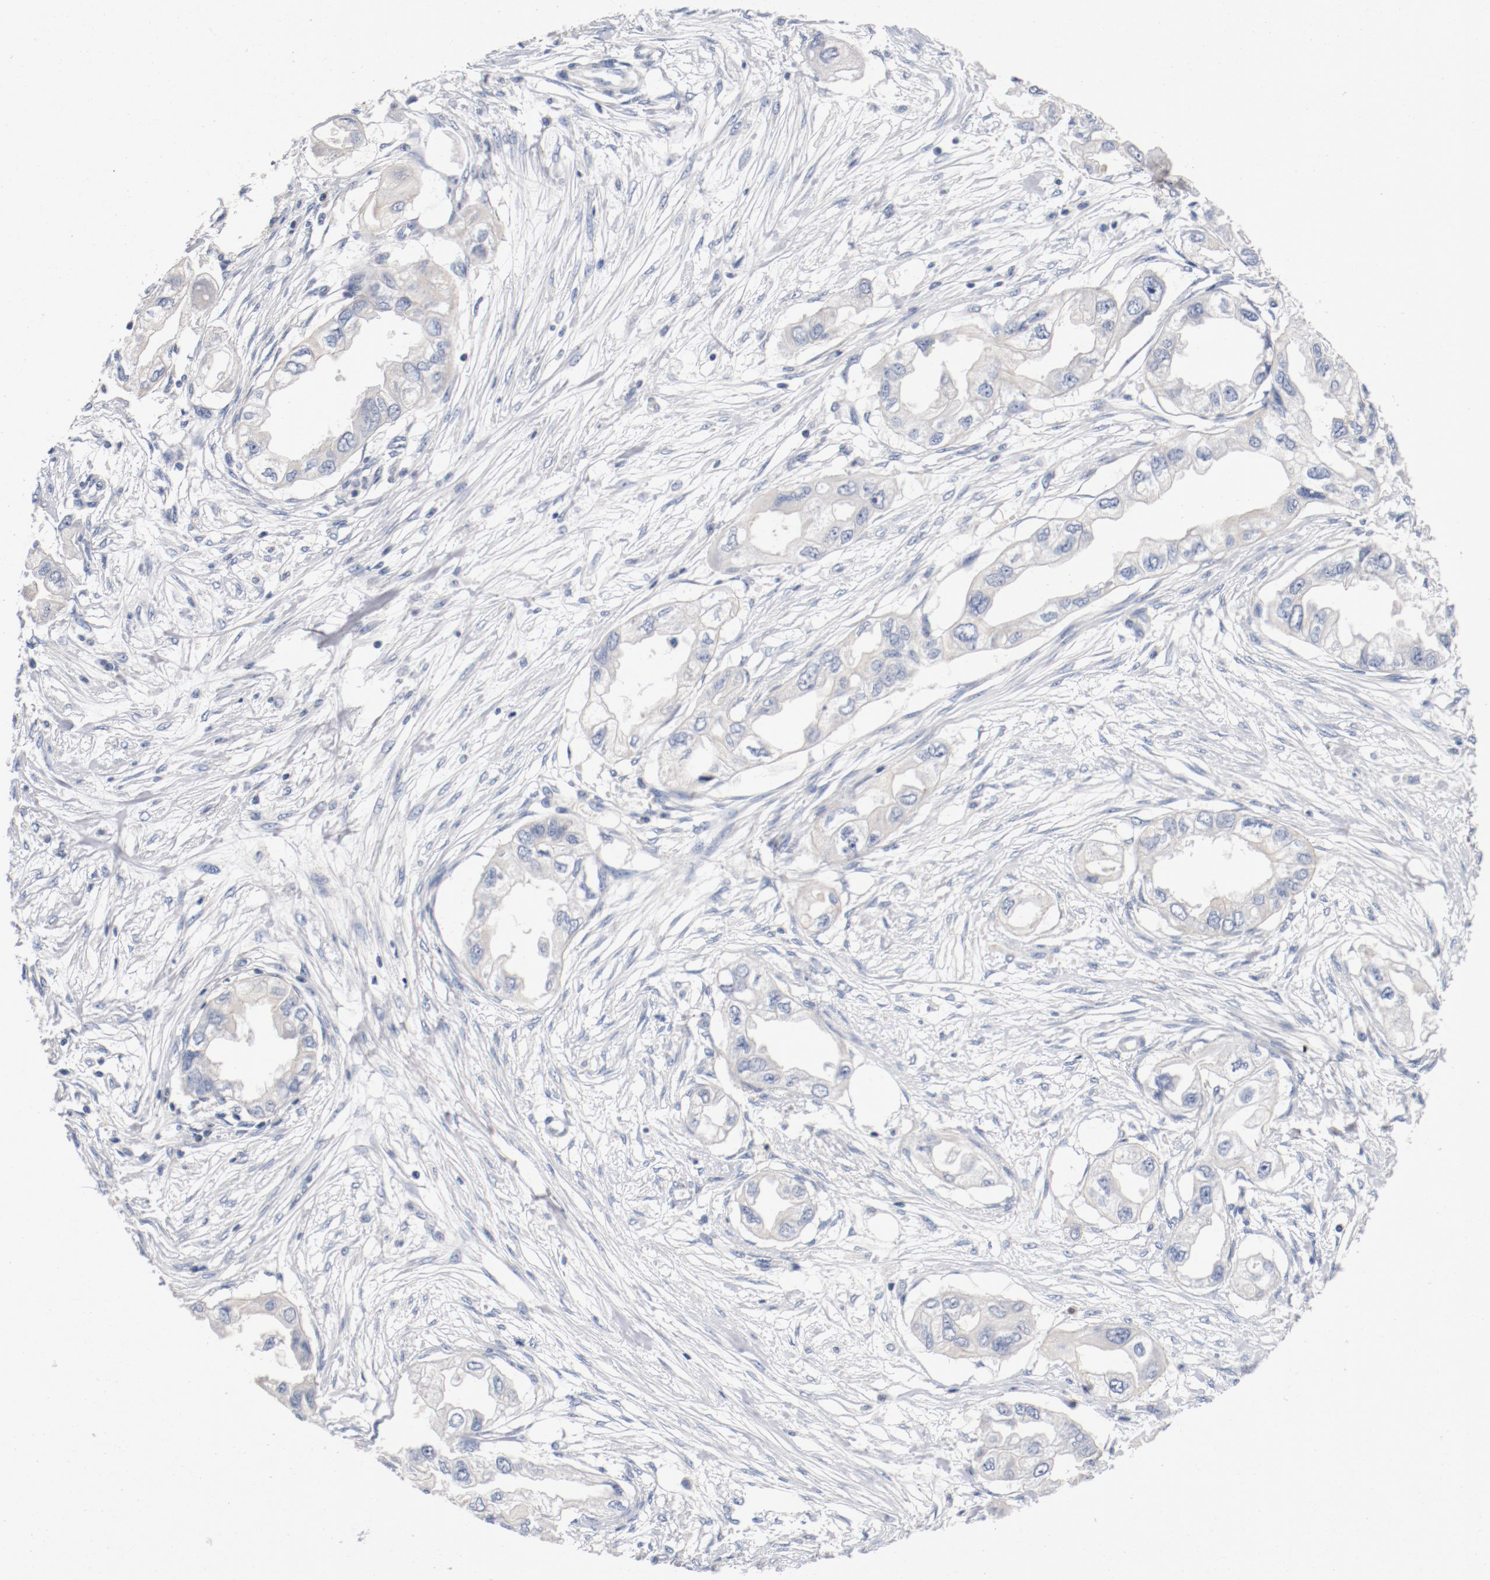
{"staining": {"intensity": "weak", "quantity": "<25%", "location": "cytoplasmic/membranous"}, "tissue": "endometrial cancer", "cell_type": "Tumor cells", "image_type": "cancer", "snomed": [{"axis": "morphology", "description": "Adenocarcinoma, NOS"}, {"axis": "topography", "description": "Endometrium"}], "caption": "High magnification brightfield microscopy of endometrial cancer (adenocarcinoma) stained with DAB (brown) and counterstained with hematoxylin (blue): tumor cells show no significant expression. Nuclei are stained in blue.", "gene": "PIM1", "patient": {"sex": "female", "age": 67}}